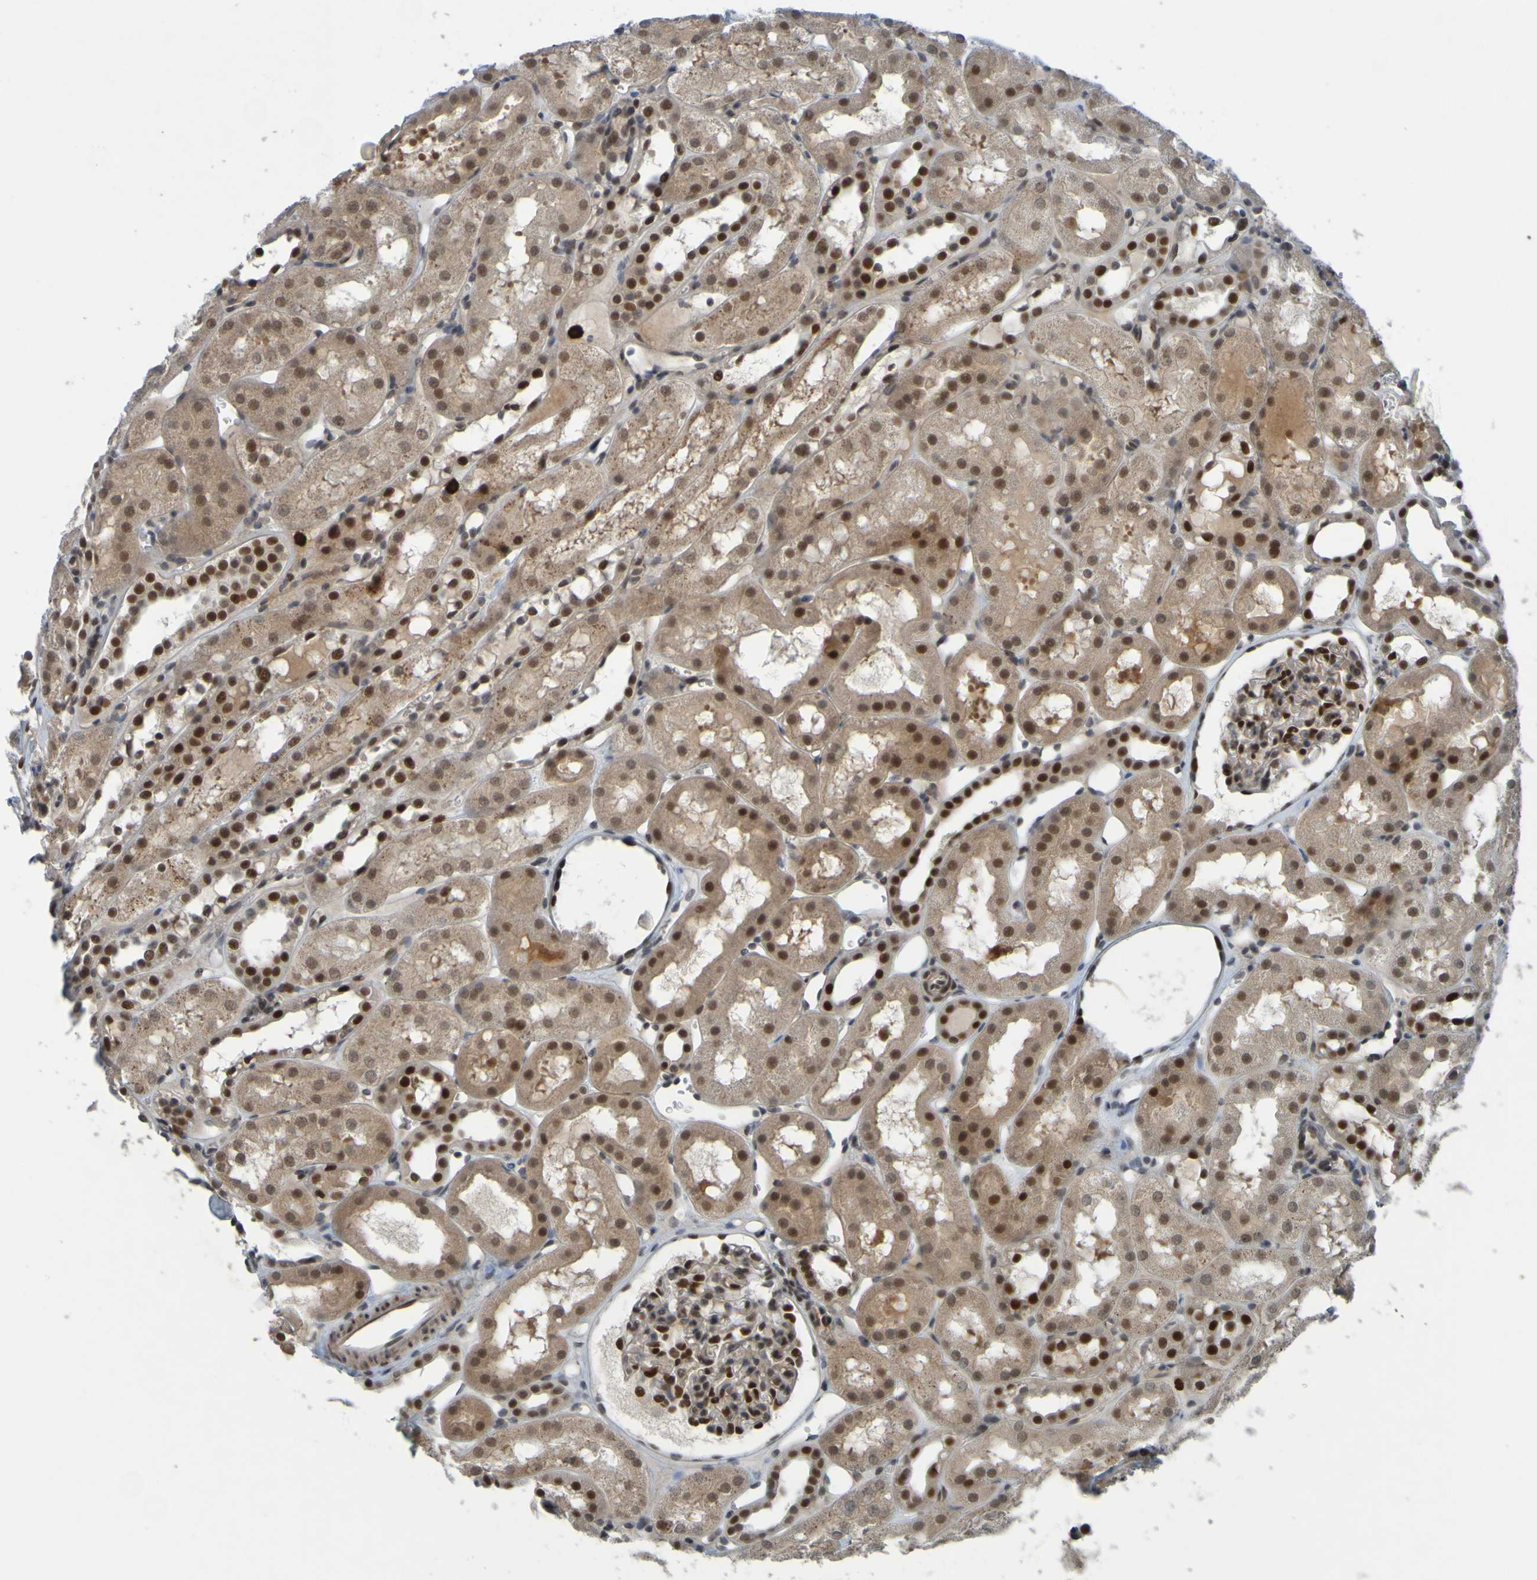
{"staining": {"intensity": "strong", "quantity": ">75%", "location": "nuclear"}, "tissue": "kidney", "cell_type": "Cells in glomeruli", "image_type": "normal", "snomed": [{"axis": "morphology", "description": "Normal tissue, NOS"}, {"axis": "topography", "description": "Kidney"}, {"axis": "topography", "description": "Urinary bladder"}], "caption": "Kidney stained with a brown dye reveals strong nuclear positive staining in approximately >75% of cells in glomeruli.", "gene": "MCPH1", "patient": {"sex": "male", "age": 16}}